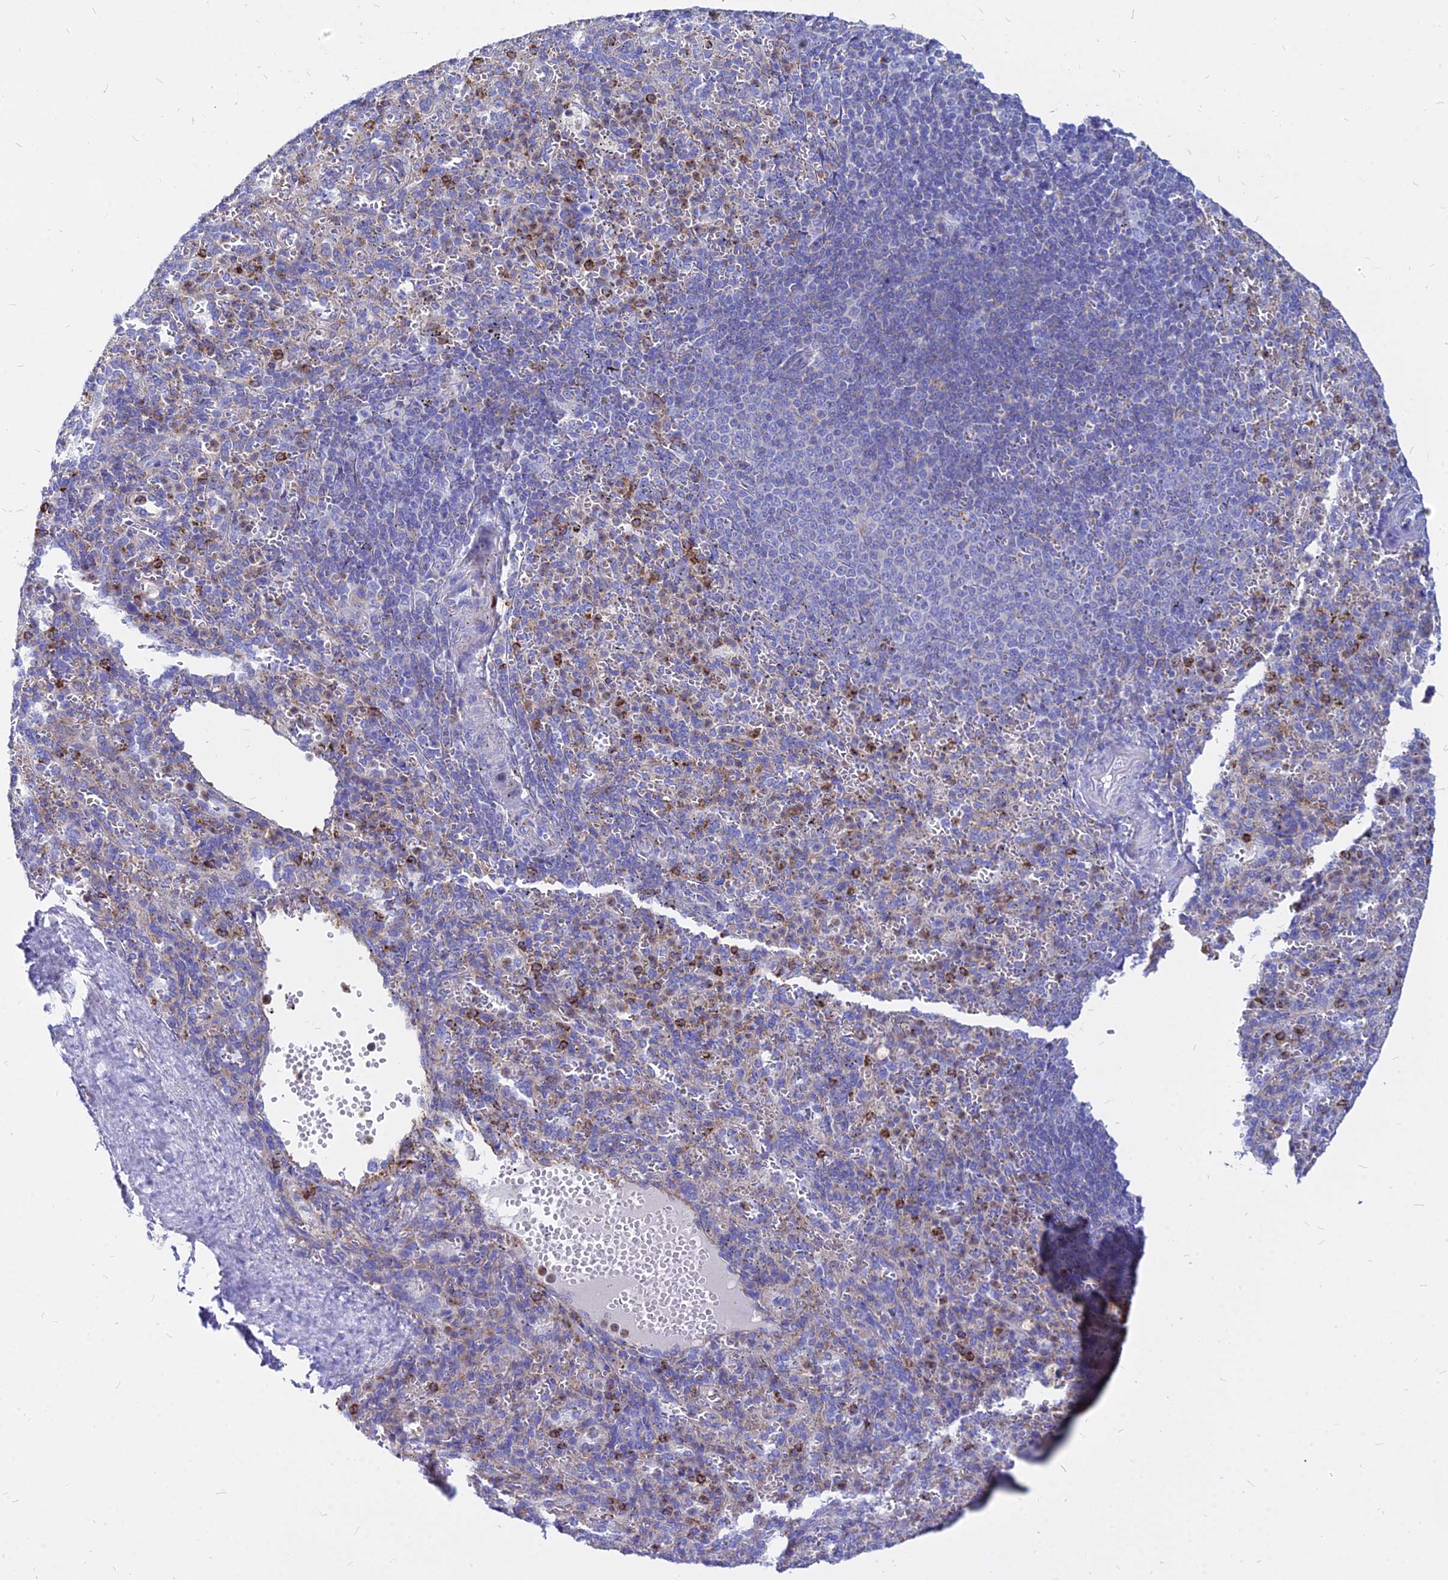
{"staining": {"intensity": "strong", "quantity": "<25%", "location": "cytoplasmic/membranous"}, "tissue": "spleen", "cell_type": "Cells in red pulp", "image_type": "normal", "snomed": [{"axis": "morphology", "description": "Normal tissue, NOS"}, {"axis": "topography", "description": "Spleen"}], "caption": "Strong cytoplasmic/membranous protein expression is present in approximately <25% of cells in red pulp in spleen.", "gene": "AGTRAP", "patient": {"sex": "female", "age": 21}}